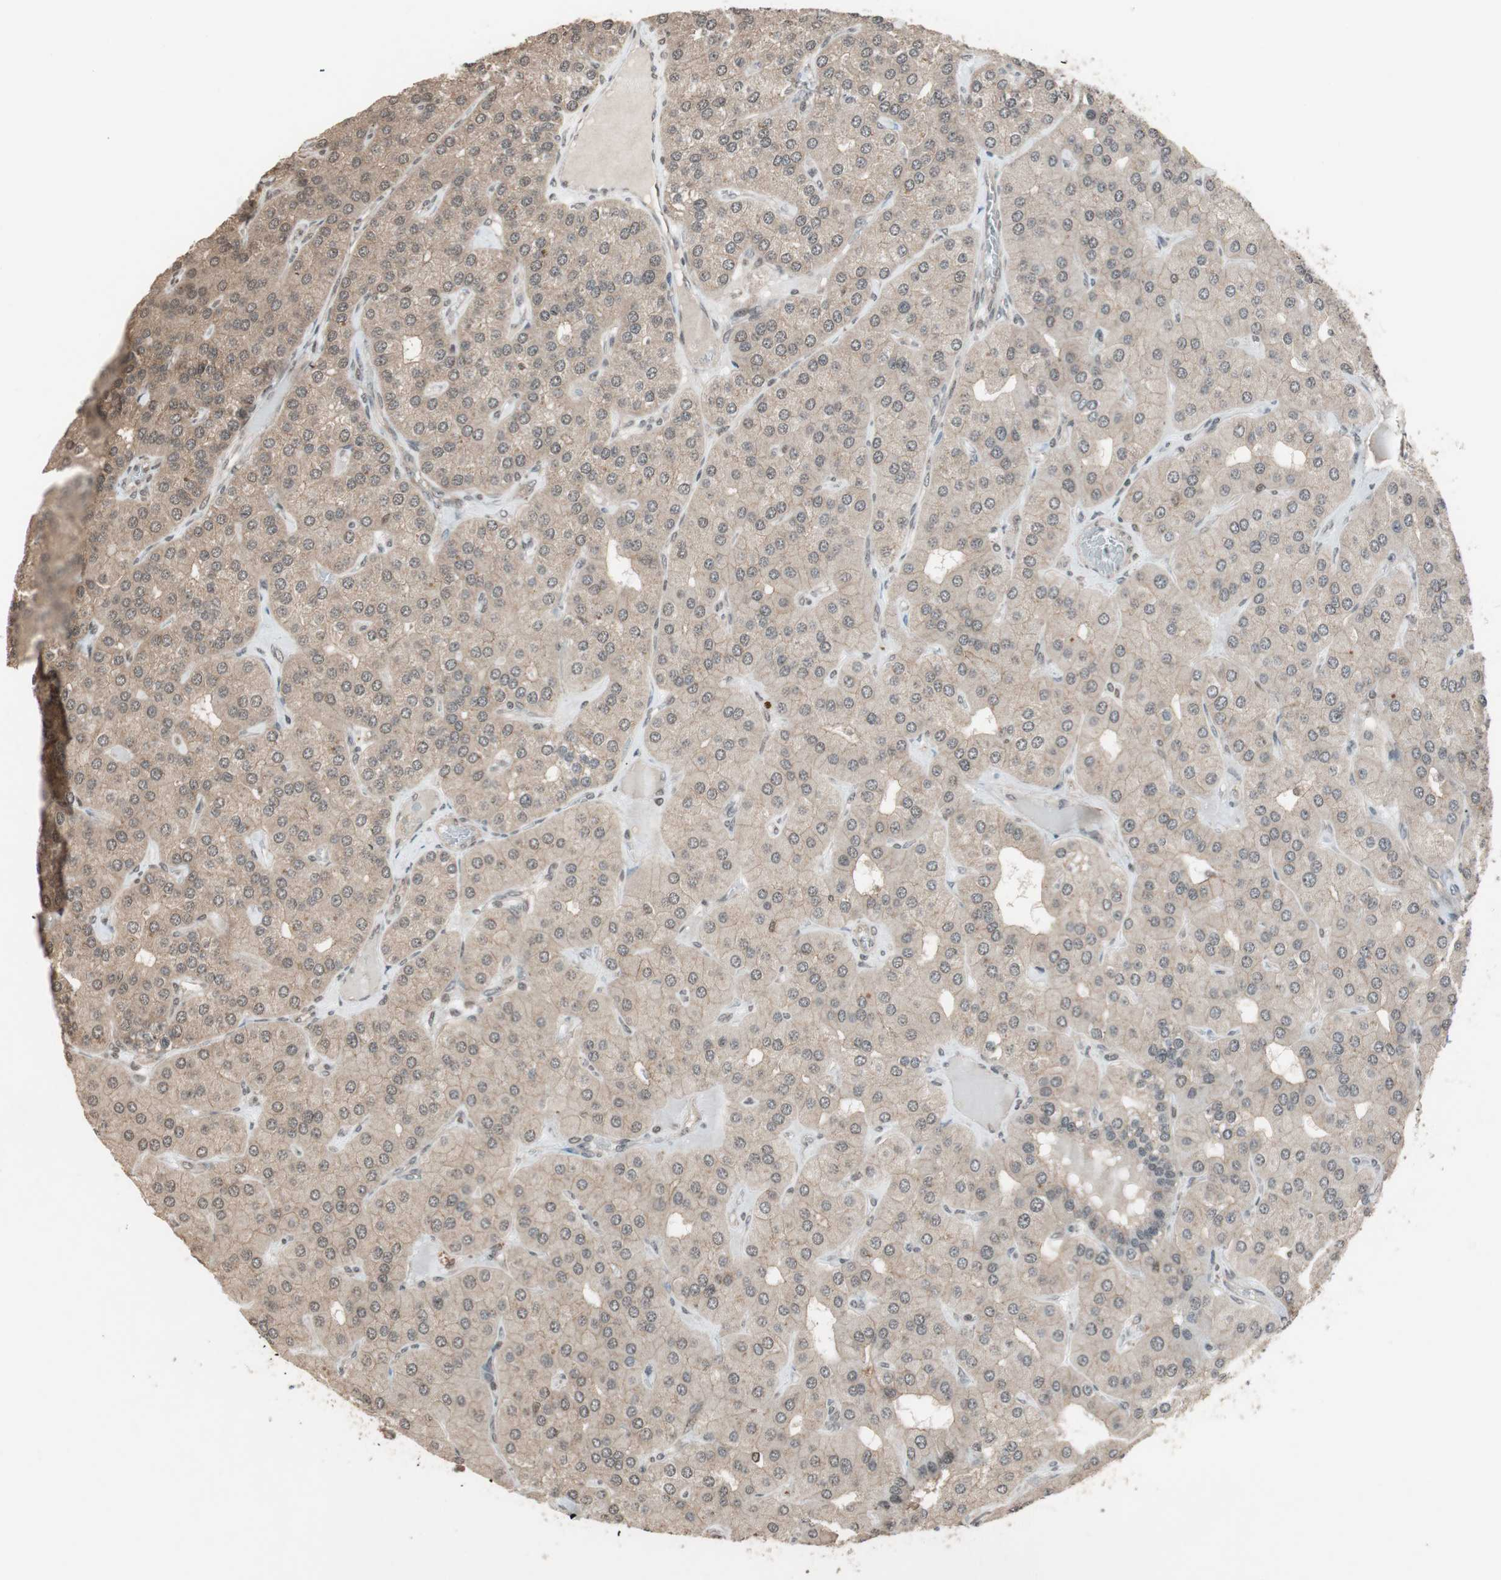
{"staining": {"intensity": "weak", "quantity": ">75%", "location": "cytoplasmic/membranous"}, "tissue": "parathyroid gland", "cell_type": "Glandular cells", "image_type": "normal", "snomed": [{"axis": "morphology", "description": "Normal tissue, NOS"}, {"axis": "morphology", "description": "Adenoma, NOS"}, {"axis": "topography", "description": "Parathyroid gland"}], "caption": "Protein staining exhibits weak cytoplasmic/membranous expression in approximately >75% of glandular cells in normal parathyroid gland. Immunohistochemistry (ihc) stains the protein in brown and the nuclei are stained blue.", "gene": "DRAP1", "patient": {"sex": "female", "age": 86}}